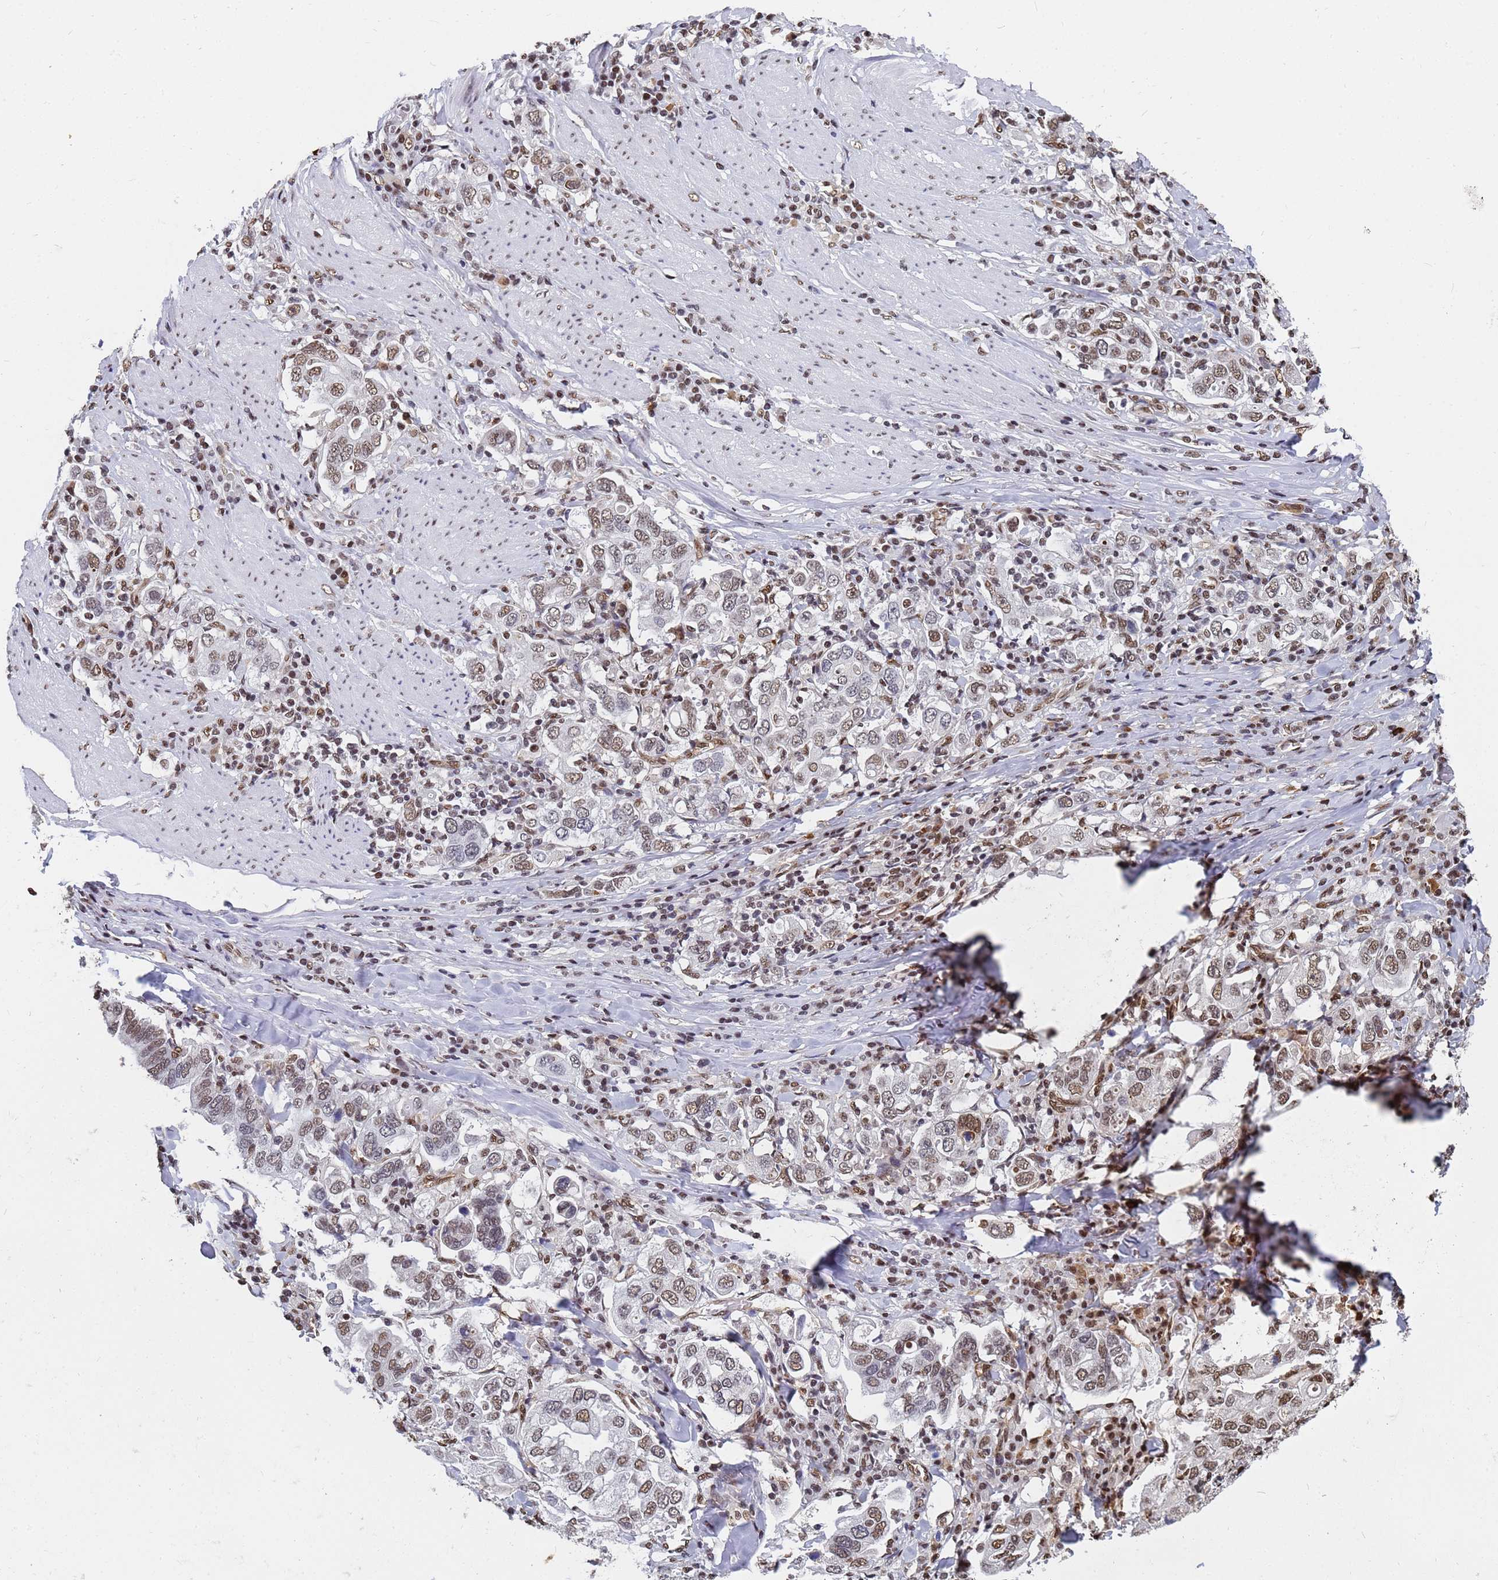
{"staining": {"intensity": "moderate", "quantity": ">75%", "location": "nuclear"}, "tissue": "stomach cancer", "cell_type": "Tumor cells", "image_type": "cancer", "snomed": [{"axis": "morphology", "description": "Adenocarcinoma, NOS"}, {"axis": "topography", "description": "Stomach, upper"}], "caption": "Tumor cells show medium levels of moderate nuclear expression in about >75% of cells in stomach cancer.", "gene": "RAVER2", "patient": {"sex": "male", "age": 62}}